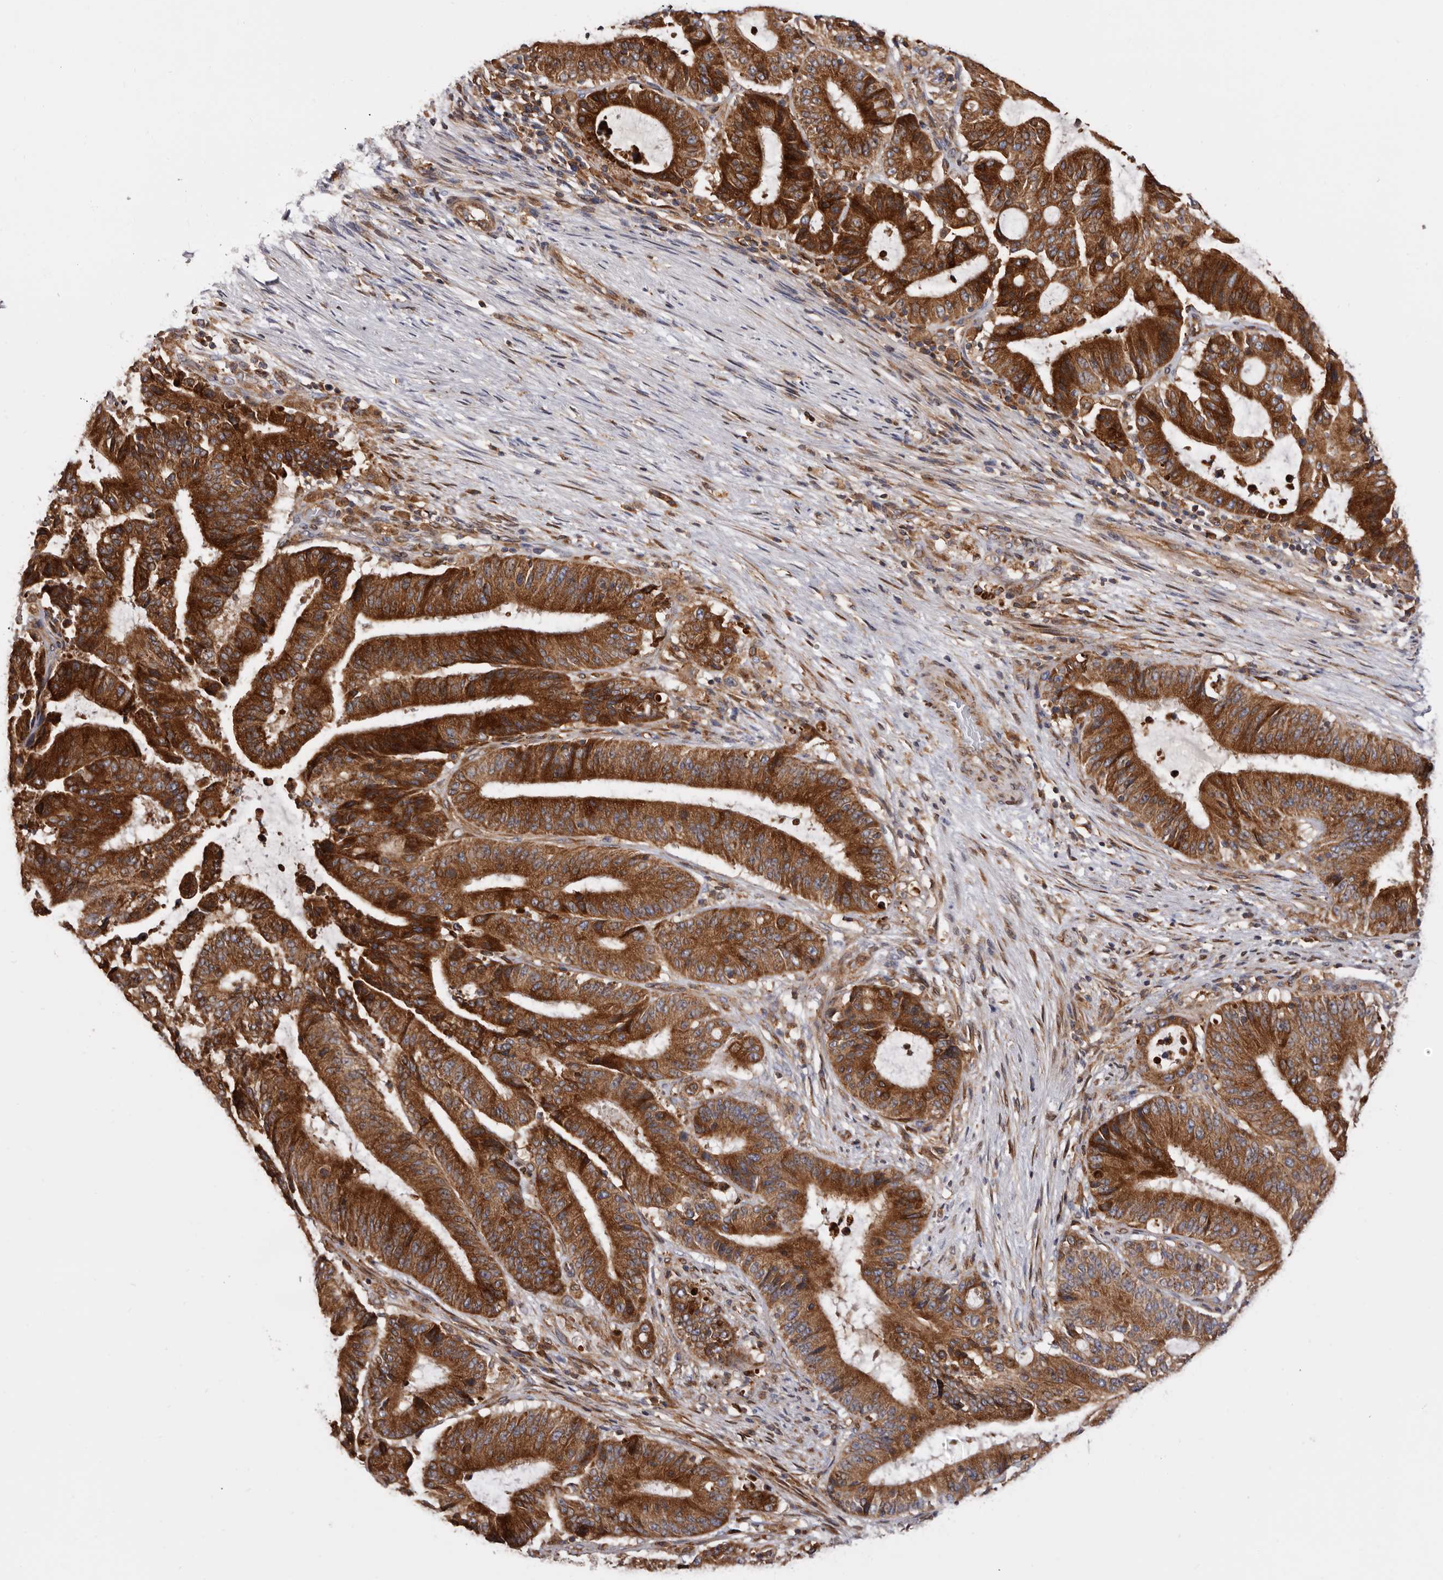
{"staining": {"intensity": "strong", "quantity": ">75%", "location": "cytoplasmic/membranous"}, "tissue": "liver cancer", "cell_type": "Tumor cells", "image_type": "cancer", "snomed": [{"axis": "morphology", "description": "Normal tissue, NOS"}, {"axis": "morphology", "description": "Cholangiocarcinoma"}, {"axis": "topography", "description": "Liver"}, {"axis": "topography", "description": "Peripheral nerve tissue"}], "caption": "IHC (DAB (3,3'-diaminobenzidine)) staining of human liver cancer (cholangiocarcinoma) reveals strong cytoplasmic/membranous protein expression in about >75% of tumor cells.", "gene": "COQ8B", "patient": {"sex": "female", "age": 73}}